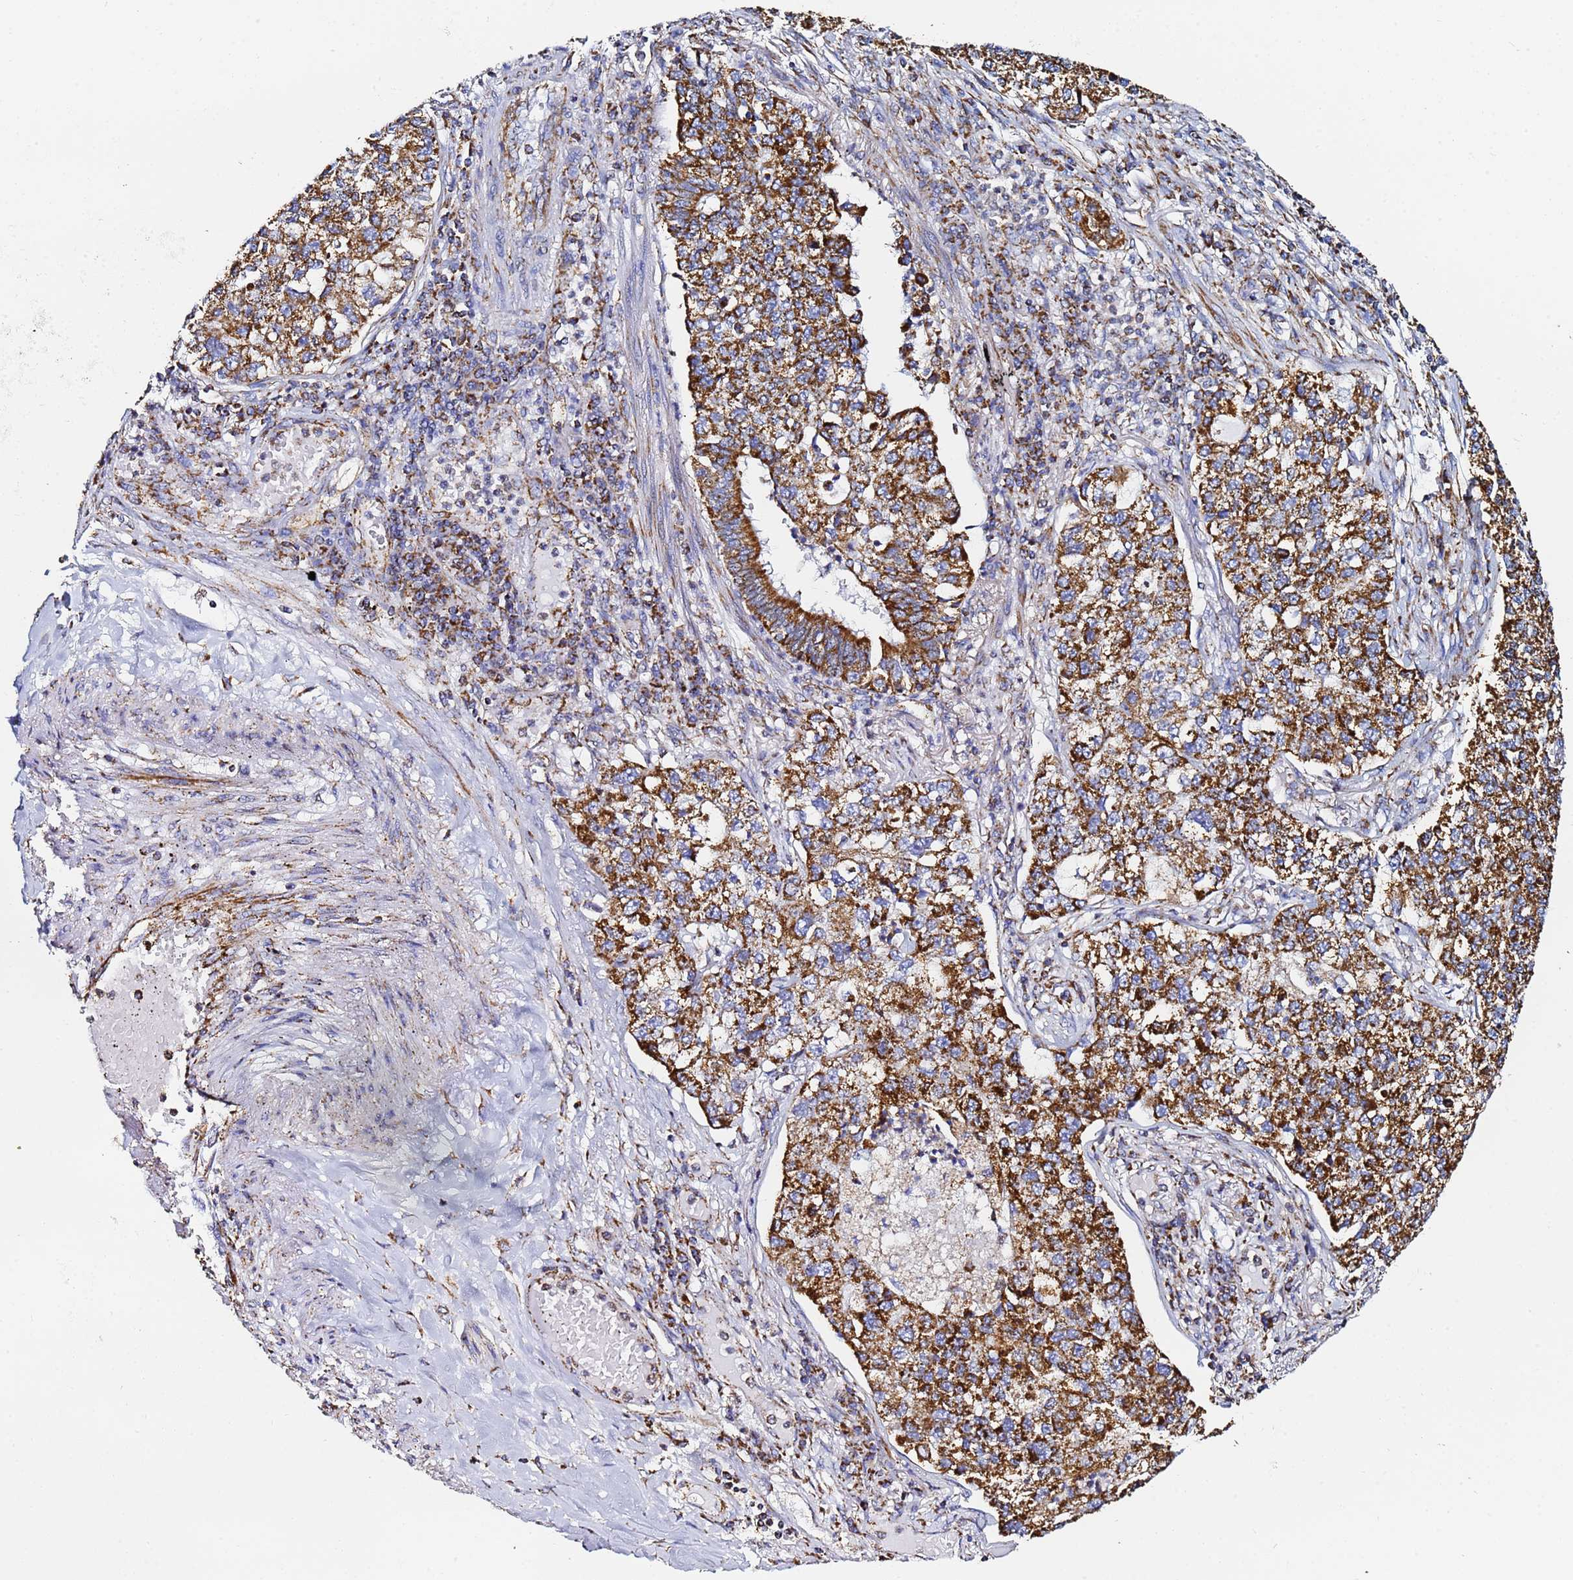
{"staining": {"intensity": "strong", "quantity": ">75%", "location": "cytoplasmic/membranous"}, "tissue": "lung cancer", "cell_type": "Tumor cells", "image_type": "cancer", "snomed": [{"axis": "morphology", "description": "Adenocarcinoma, NOS"}, {"axis": "topography", "description": "Lung"}], "caption": "This photomicrograph displays lung cancer (adenocarcinoma) stained with immunohistochemistry (IHC) to label a protein in brown. The cytoplasmic/membranous of tumor cells show strong positivity for the protein. Nuclei are counter-stained blue.", "gene": "PHB2", "patient": {"sex": "male", "age": 49}}